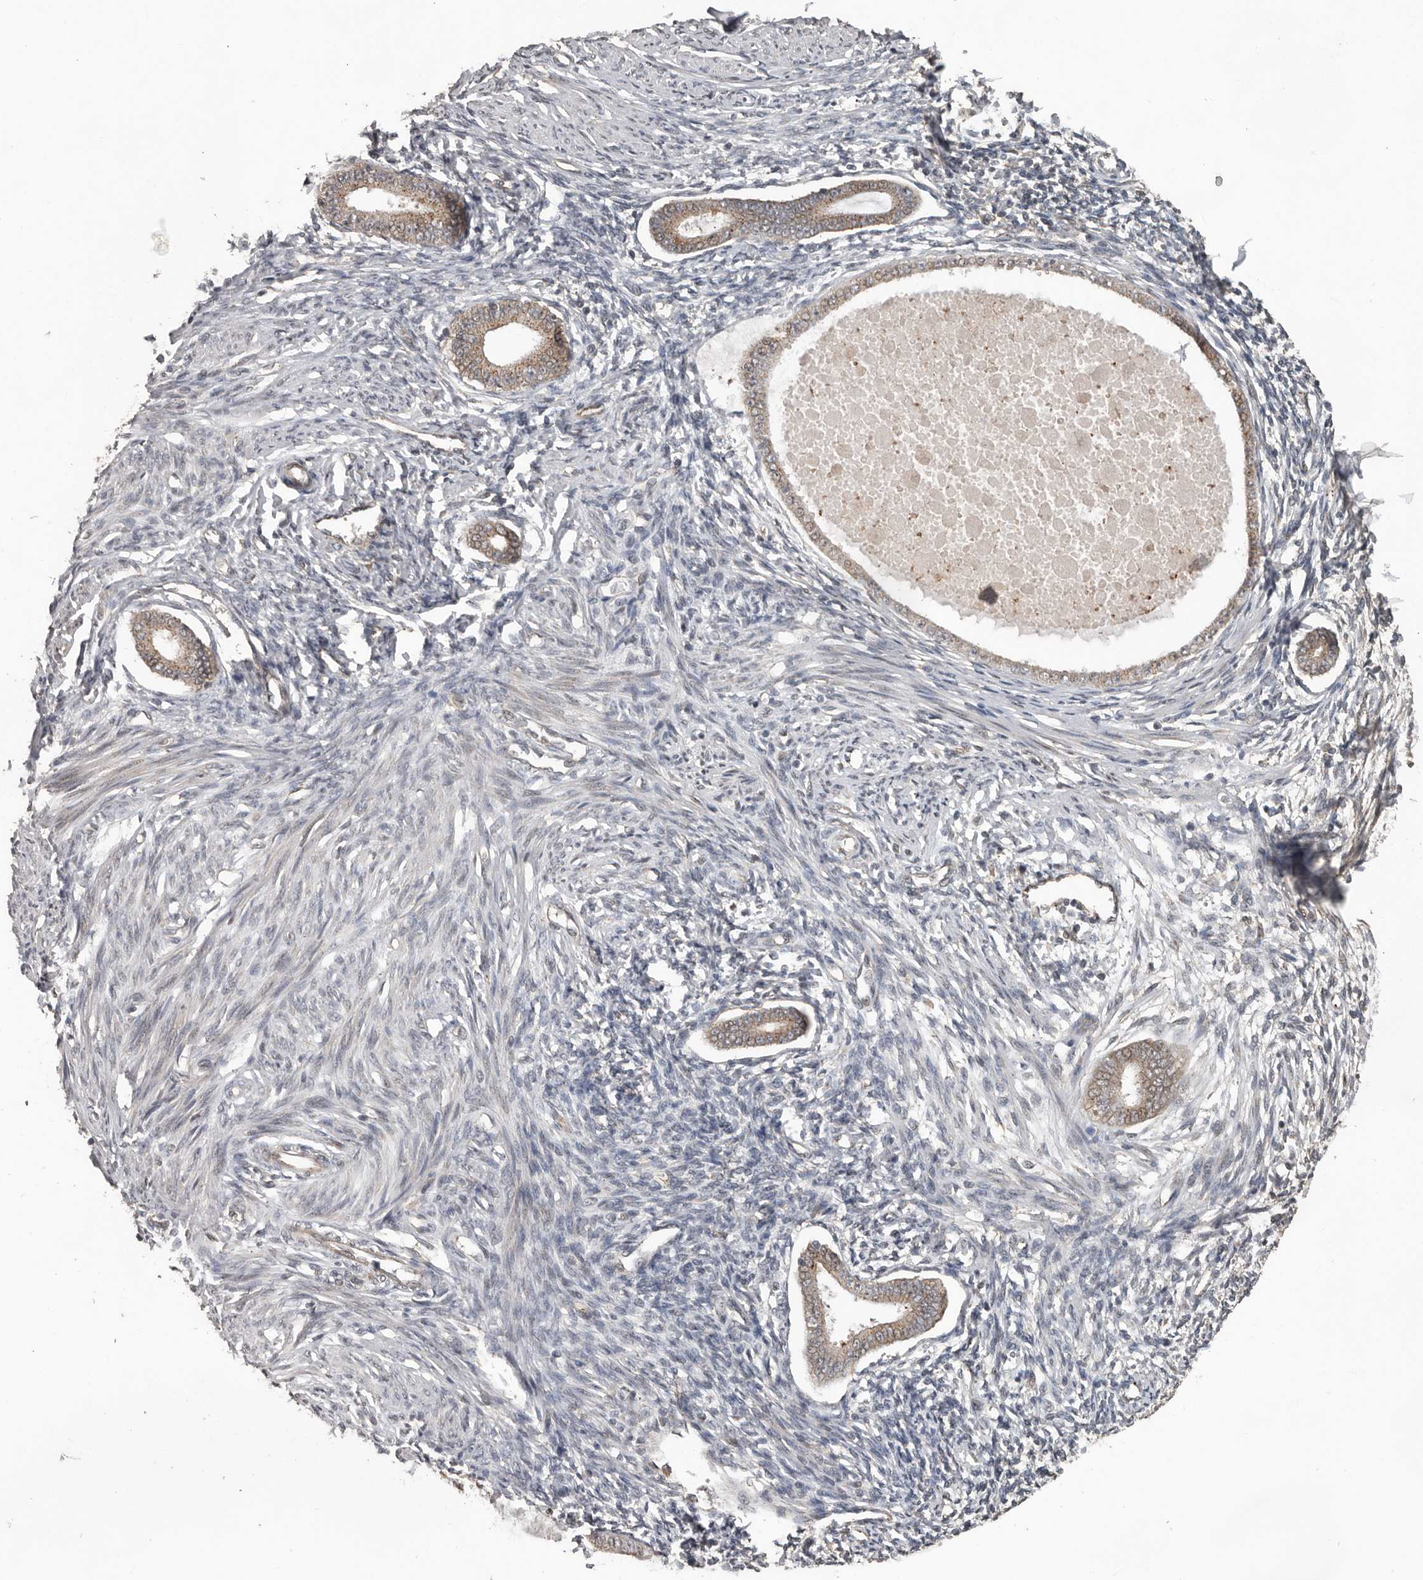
{"staining": {"intensity": "weak", "quantity": "25%-75%", "location": "cytoplasmic/membranous"}, "tissue": "endometrium", "cell_type": "Cells in endometrial stroma", "image_type": "normal", "snomed": [{"axis": "morphology", "description": "Normal tissue, NOS"}, {"axis": "topography", "description": "Endometrium"}], "caption": "This photomicrograph reveals immunohistochemistry staining of benign human endometrium, with low weak cytoplasmic/membranous positivity in about 25%-75% of cells in endometrial stroma.", "gene": "CEP350", "patient": {"sex": "female", "age": 56}}